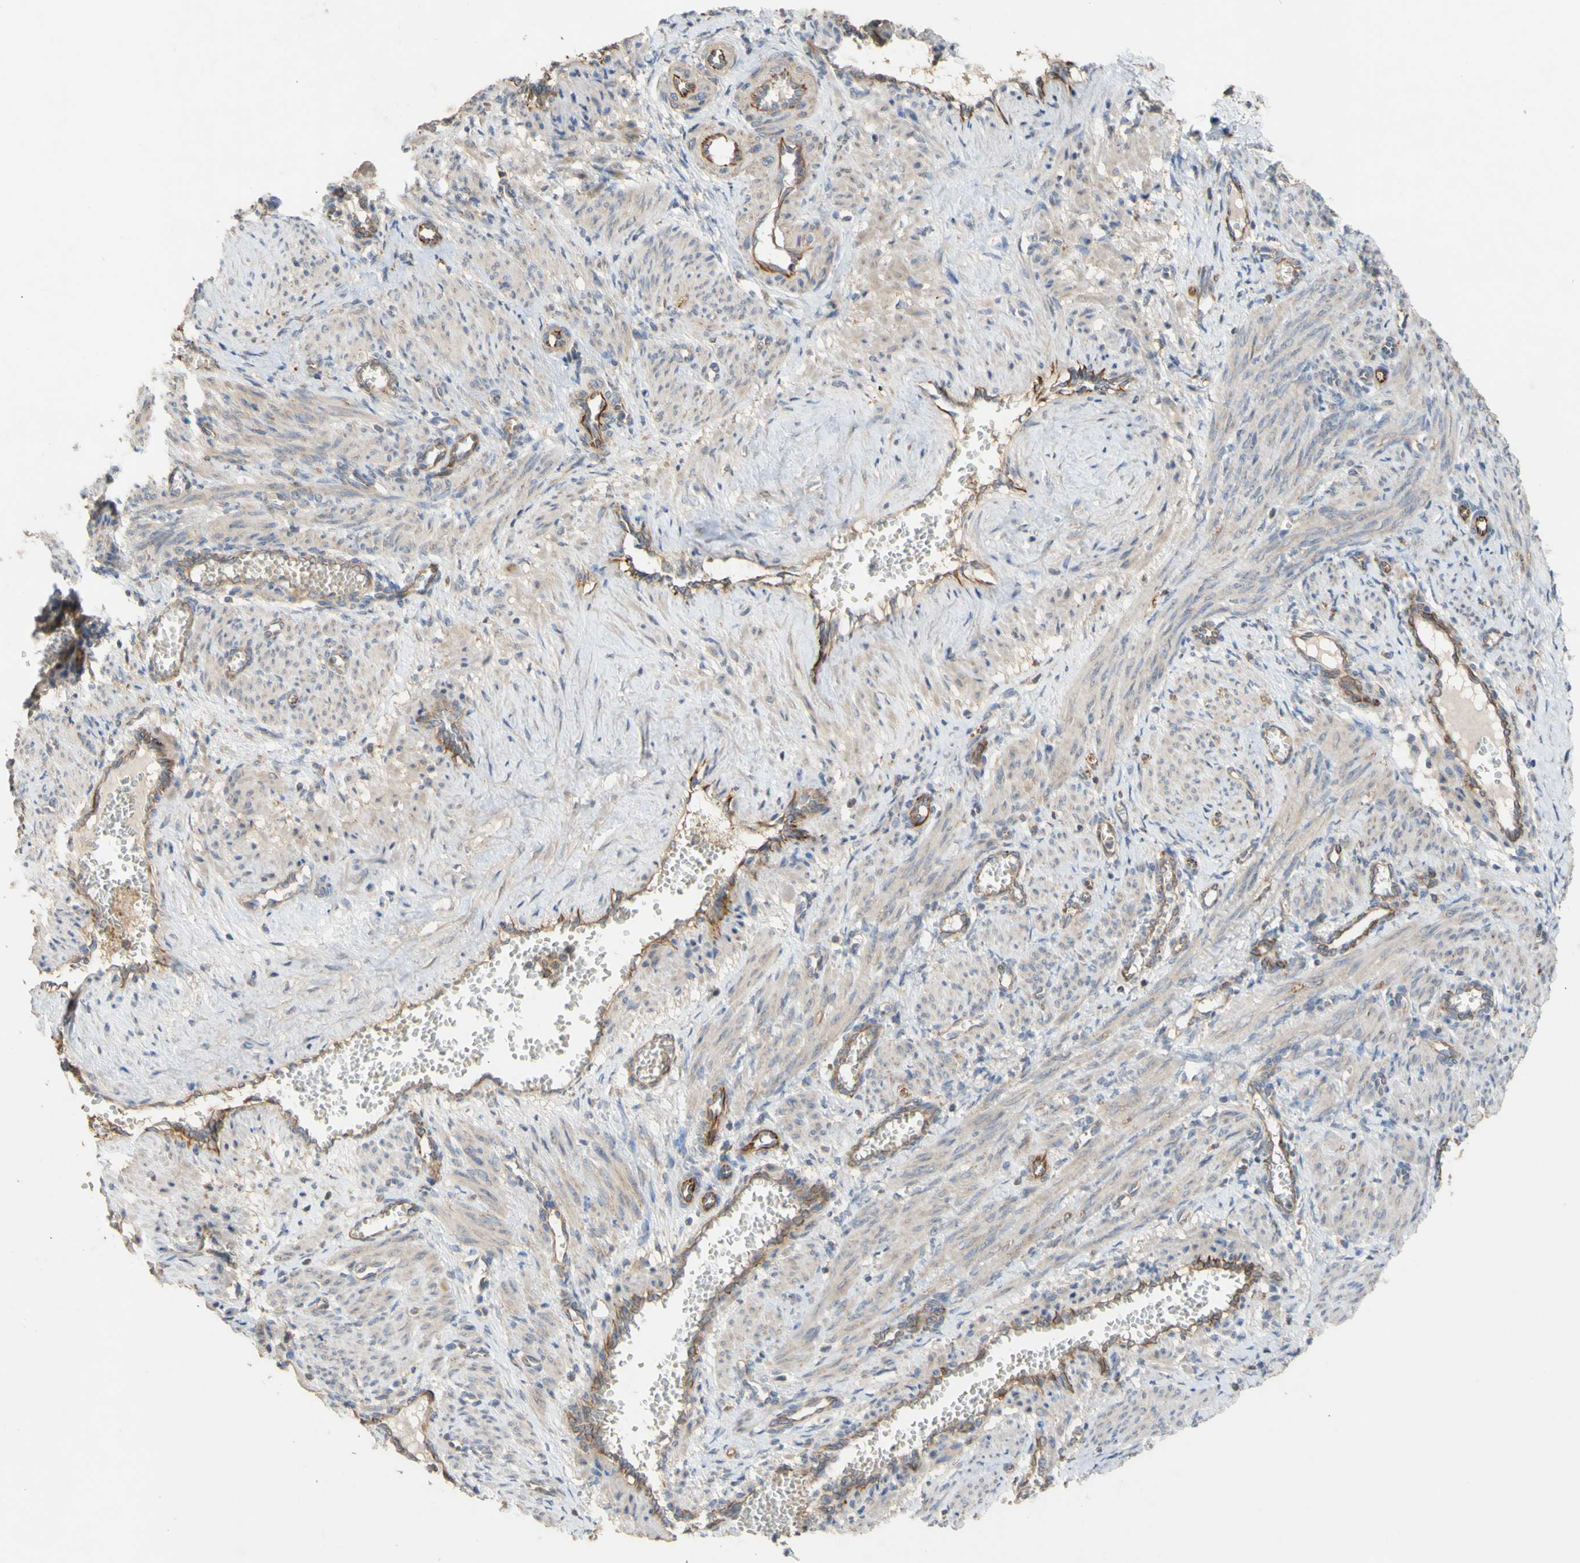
{"staining": {"intensity": "weak", "quantity": "<25%", "location": "cytoplasmic/membranous"}, "tissue": "smooth muscle", "cell_type": "Smooth muscle cells", "image_type": "normal", "snomed": [{"axis": "morphology", "description": "Normal tissue, NOS"}, {"axis": "topography", "description": "Endometrium"}], "caption": "Micrograph shows no protein positivity in smooth muscle cells of normal smooth muscle.", "gene": "EIF2S3", "patient": {"sex": "female", "age": 33}}